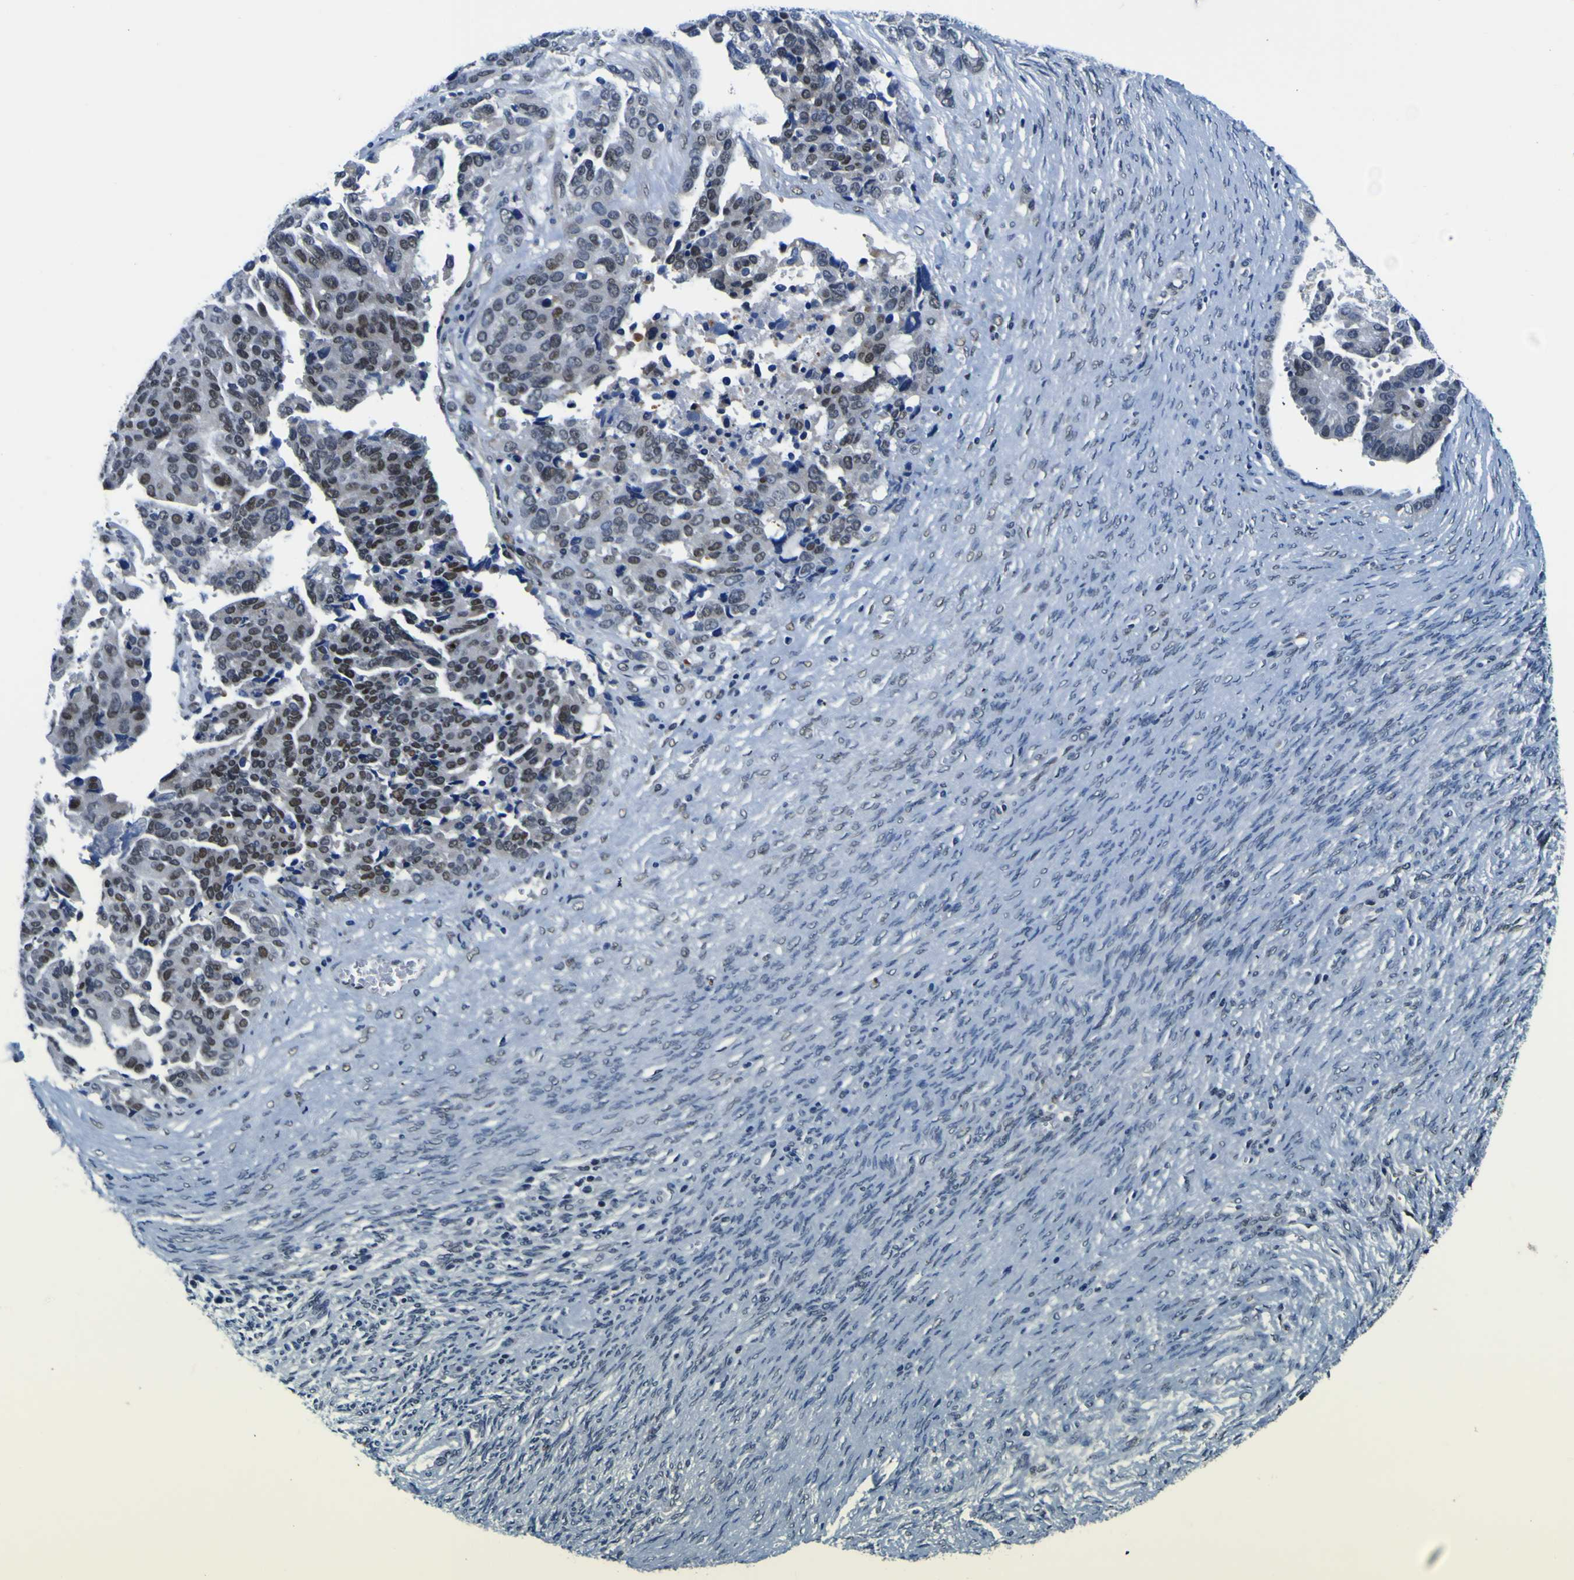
{"staining": {"intensity": "moderate", "quantity": "<25%", "location": "nuclear"}, "tissue": "ovarian cancer", "cell_type": "Tumor cells", "image_type": "cancer", "snomed": [{"axis": "morphology", "description": "Cystadenocarcinoma, serous, NOS"}, {"axis": "topography", "description": "Ovary"}], "caption": "Immunohistochemical staining of human serous cystadenocarcinoma (ovarian) exhibits moderate nuclear protein staining in approximately <25% of tumor cells. (DAB (3,3'-diaminobenzidine) = brown stain, brightfield microscopy at high magnification).", "gene": "CUL4B", "patient": {"sex": "female", "age": 44}}